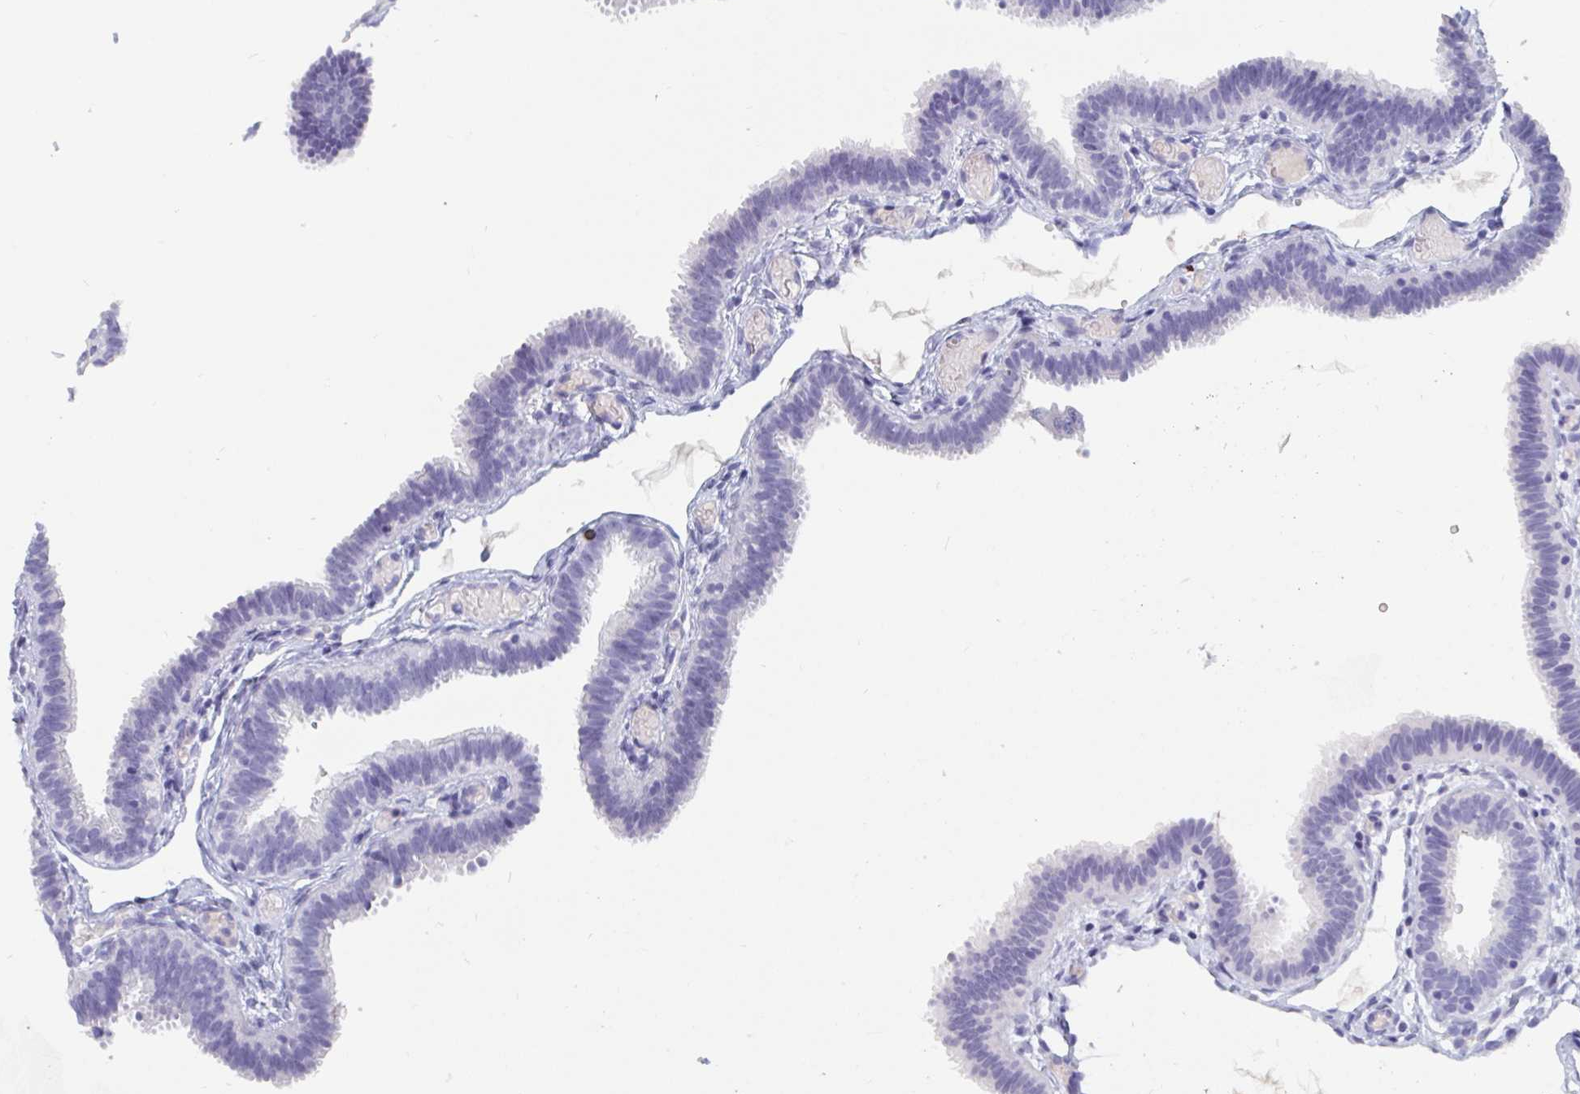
{"staining": {"intensity": "negative", "quantity": "none", "location": "none"}, "tissue": "fallopian tube", "cell_type": "Glandular cells", "image_type": "normal", "snomed": [{"axis": "morphology", "description": "Normal tissue, NOS"}, {"axis": "topography", "description": "Fallopian tube"}], "caption": "Immunohistochemistry (IHC) micrograph of unremarkable fallopian tube: human fallopian tube stained with DAB shows no significant protein positivity in glandular cells.", "gene": "ZNHIT2", "patient": {"sex": "female", "age": 37}}